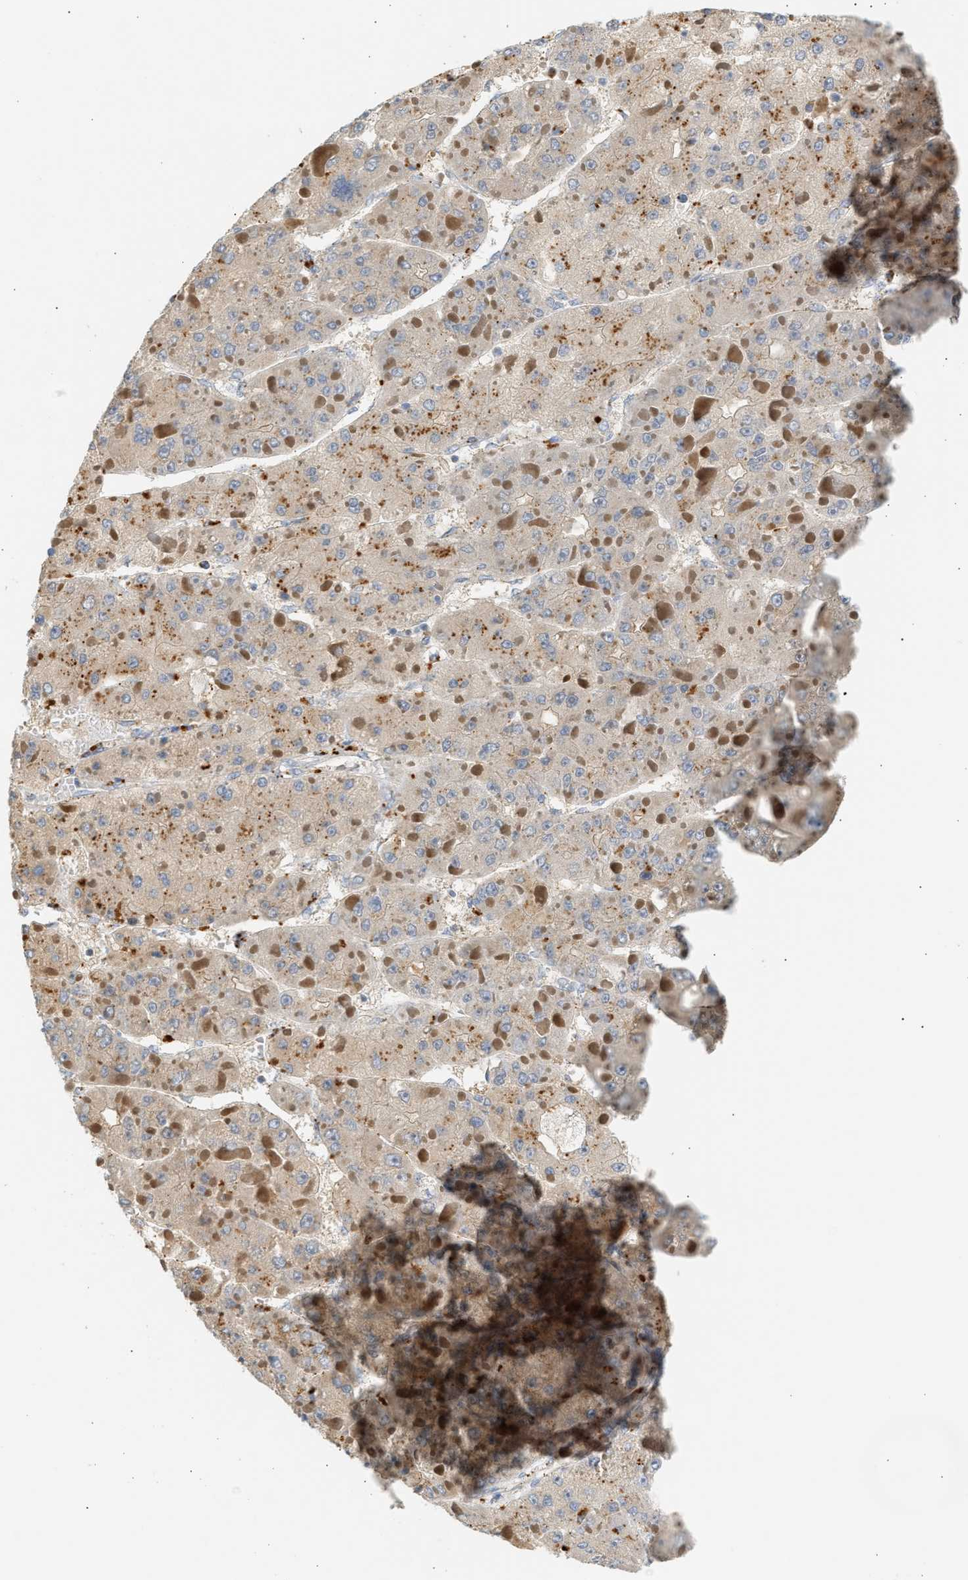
{"staining": {"intensity": "weak", "quantity": ">75%", "location": "cytoplasmic/membranous"}, "tissue": "liver cancer", "cell_type": "Tumor cells", "image_type": "cancer", "snomed": [{"axis": "morphology", "description": "Carcinoma, Hepatocellular, NOS"}, {"axis": "topography", "description": "Liver"}], "caption": "Protein expression by immunohistochemistry (IHC) displays weak cytoplasmic/membranous staining in about >75% of tumor cells in liver cancer (hepatocellular carcinoma).", "gene": "ENTHD1", "patient": {"sex": "female", "age": 73}}